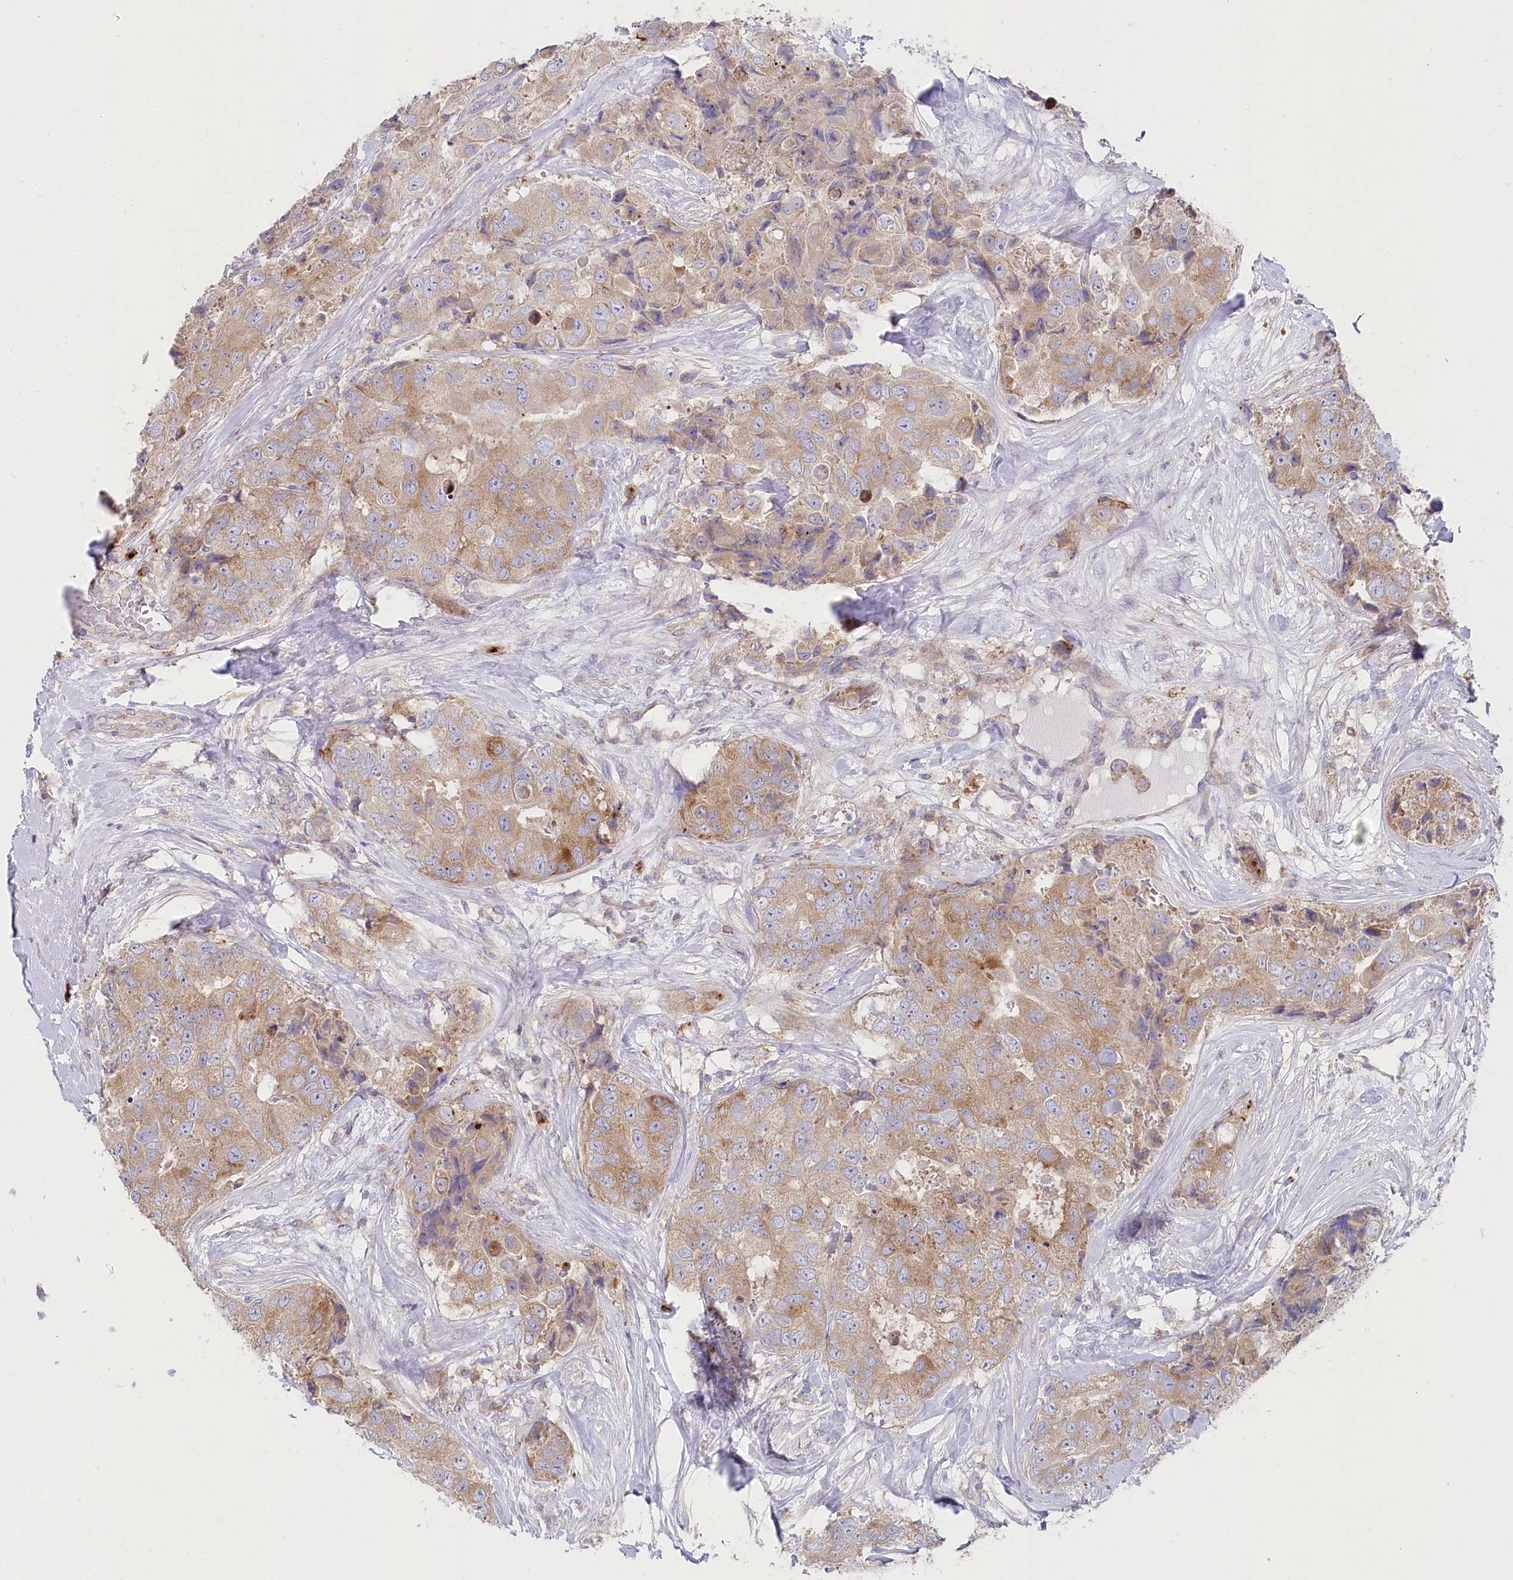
{"staining": {"intensity": "moderate", "quantity": ">75%", "location": "cytoplasmic/membranous"}, "tissue": "breast cancer", "cell_type": "Tumor cells", "image_type": "cancer", "snomed": [{"axis": "morphology", "description": "Duct carcinoma"}, {"axis": "topography", "description": "Breast"}], "caption": "Breast cancer (infiltrating ductal carcinoma) stained with immunohistochemistry exhibits moderate cytoplasmic/membranous positivity in about >75% of tumor cells. Nuclei are stained in blue.", "gene": "POGLUT1", "patient": {"sex": "female", "age": 62}}